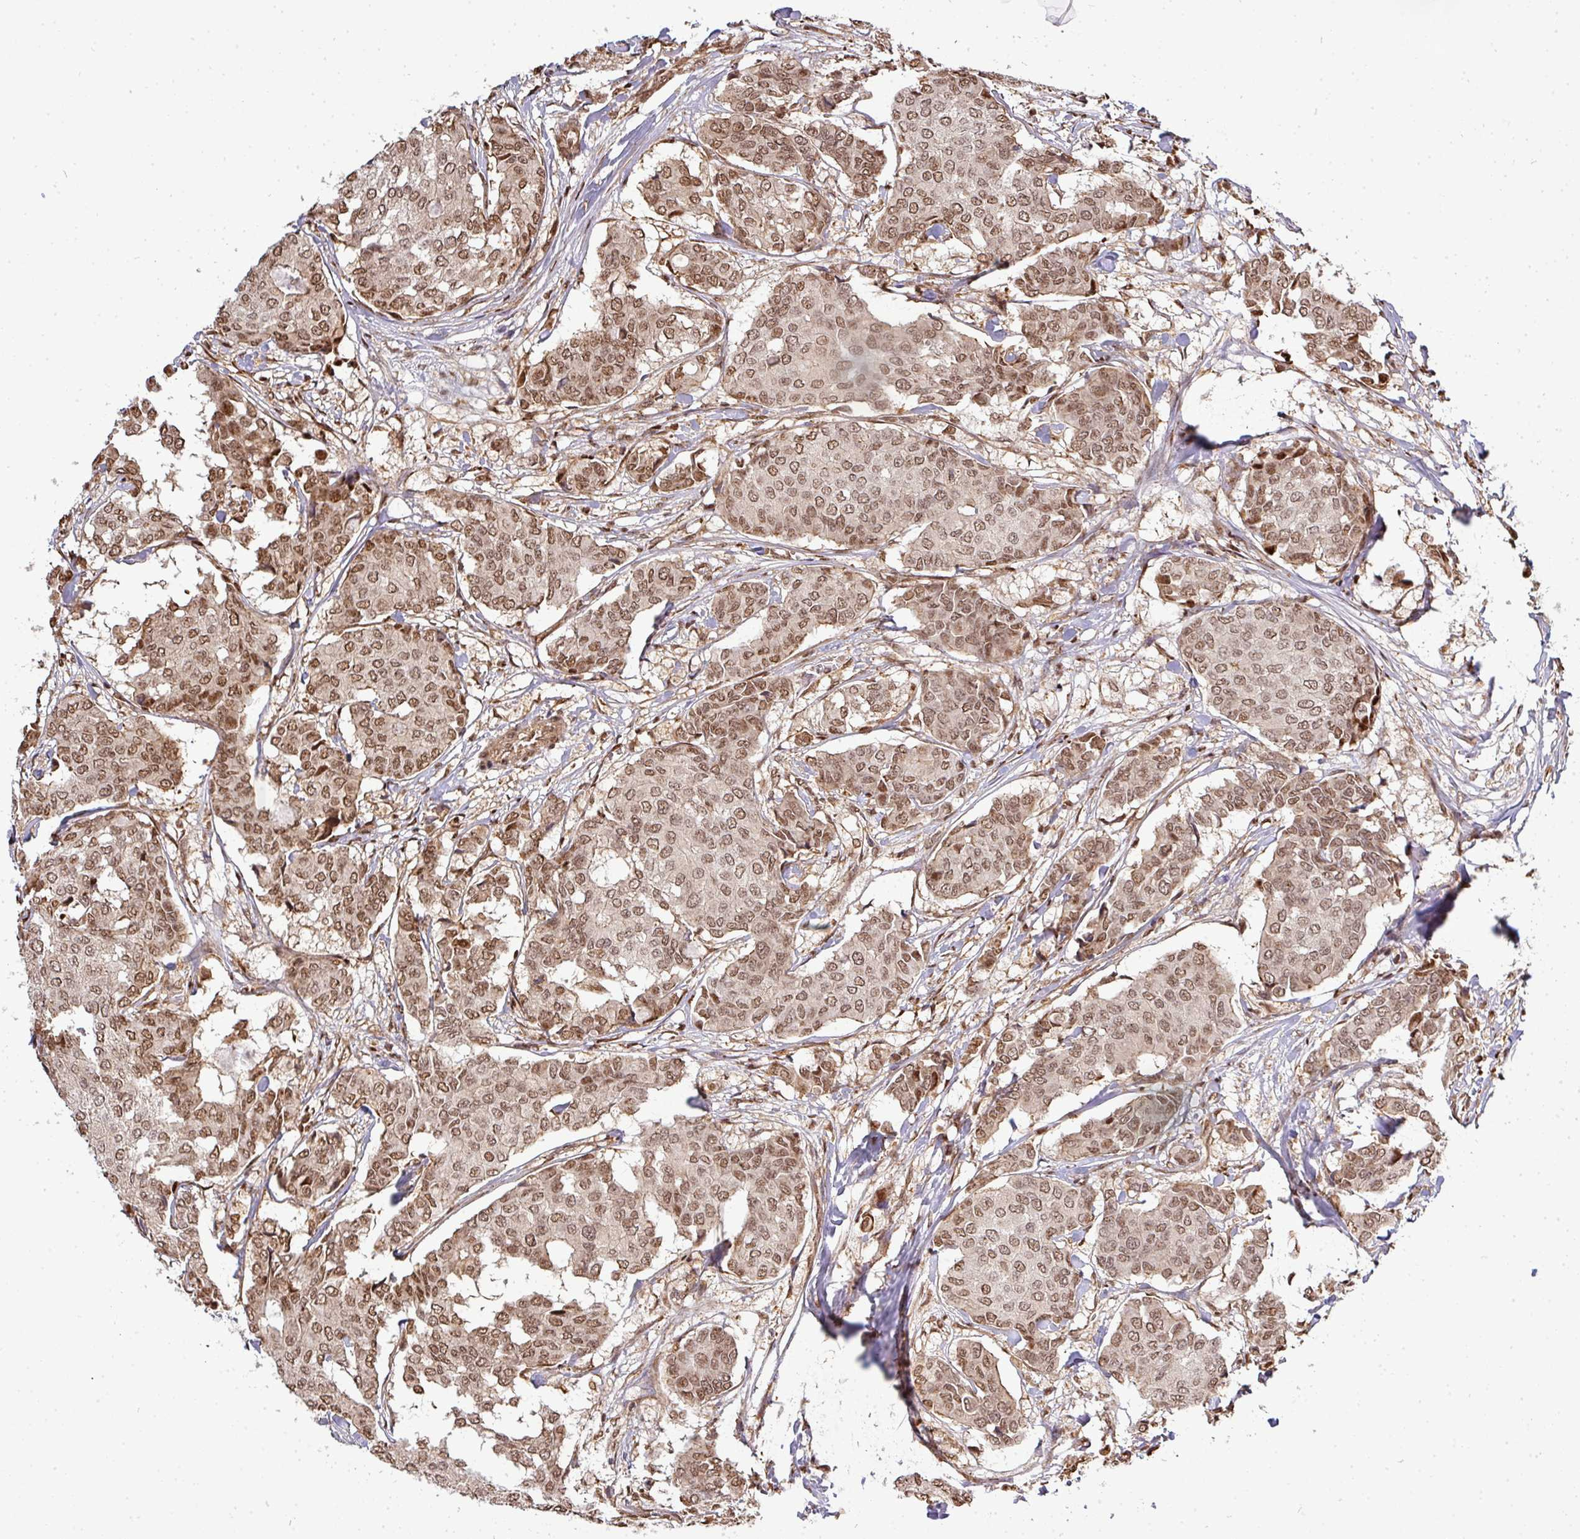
{"staining": {"intensity": "moderate", "quantity": ">75%", "location": "nuclear"}, "tissue": "breast cancer", "cell_type": "Tumor cells", "image_type": "cancer", "snomed": [{"axis": "morphology", "description": "Duct carcinoma"}, {"axis": "topography", "description": "Breast"}], "caption": "Tumor cells demonstrate medium levels of moderate nuclear positivity in approximately >75% of cells in human breast infiltrating ductal carcinoma.", "gene": "PATZ1", "patient": {"sex": "female", "age": 75}}